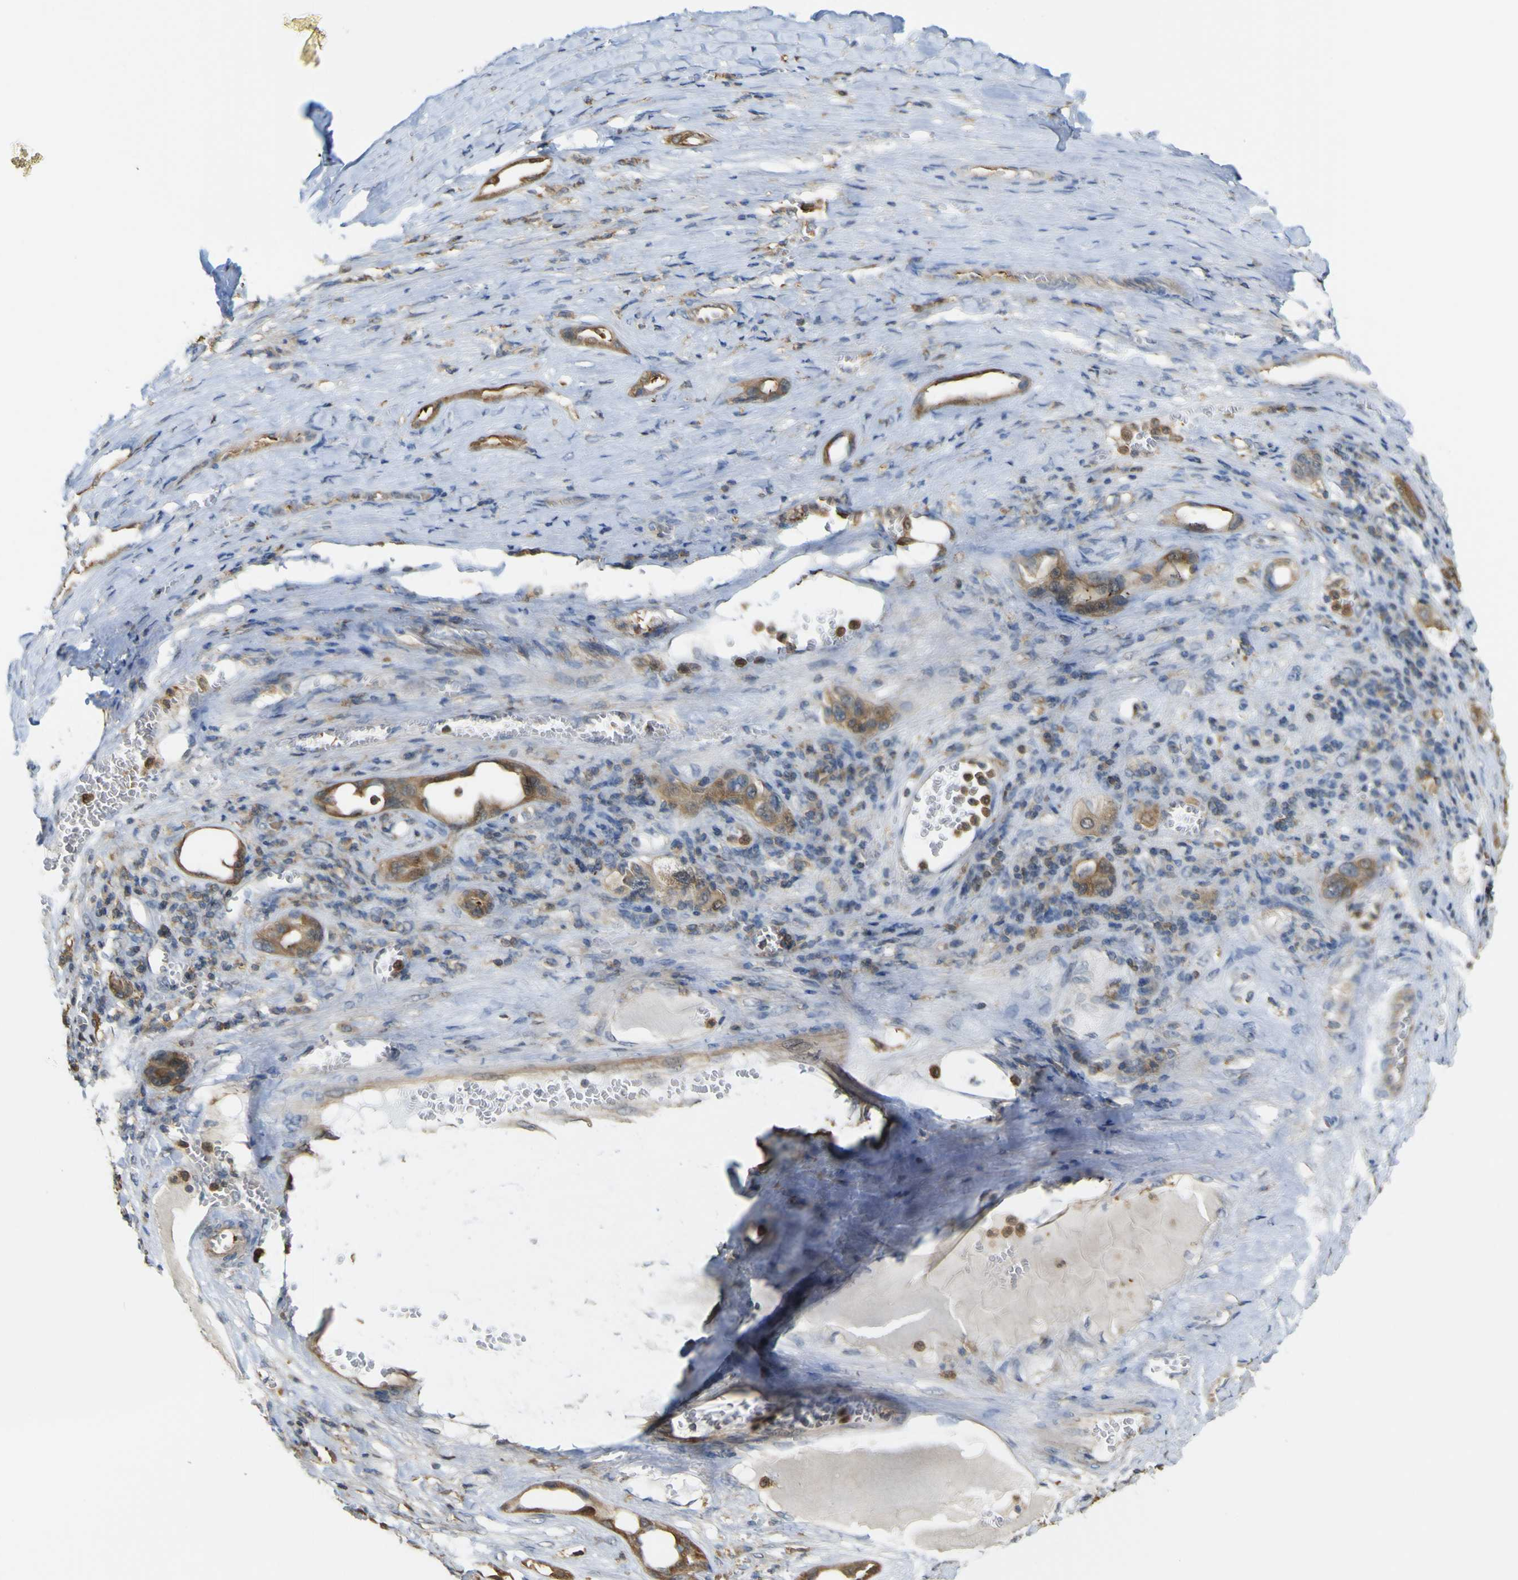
{"staining": {"intensity": "moderate", "quantity": "25%-75%", "location": "cytoplasmic/membranous"}, "tissue": "liver cancer", "cell_type": "Tumor cells", "image_type": "cancer", "snomed": [{"axis": "morphology", "description": "Carcinoma, Hepatocellular, NOS"}, {"axis": "topography", "description": "Liver"}], "caption": "This is a micrograph of IHC staining of liver cancer, which shows moderate expression in the cytoplasmic/membranous of tumor cells.", "gene": "ABHD3", "patient": {"sex": "female", "age": 73}}